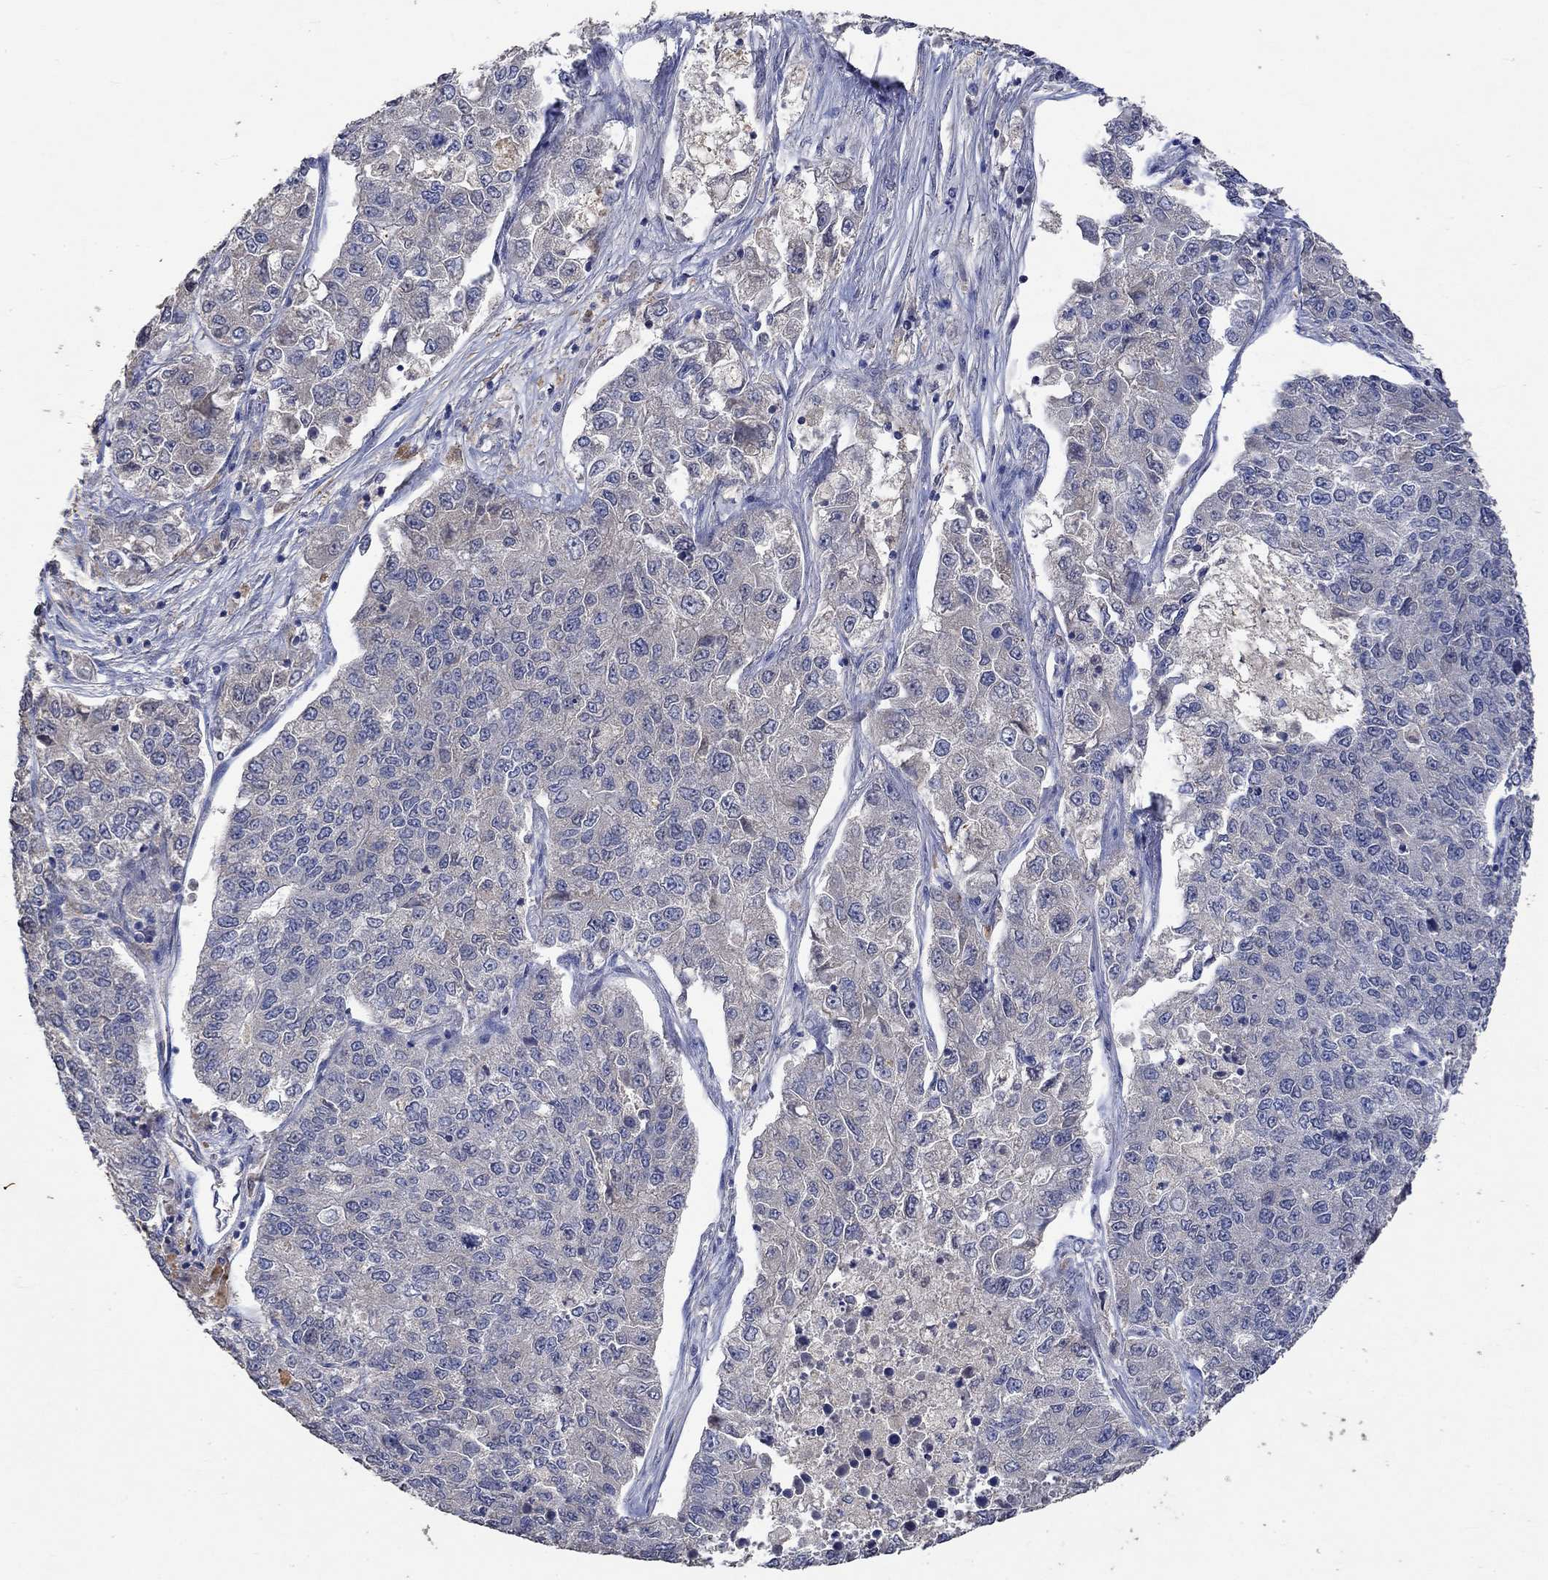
{"staining": {"intensity": "negative", "quantity": "none", "location": "none"}, "tissue": "lung cancer", "cell_type": "Tumor cells", "image_type": "cancer", "snomed": [{"axis": "morphology", "description": "Adenocarcinoma, NOS"}, {"axis": "topography", "description": "Lung"}], "caption": "DAB (3,3'-diaminobenzidine) immunohistochemical staining of lung cancer (adenocarcinoma) exhibits no significant positivity in tumor cells. Nuclei are stained in blue.", "gene": "PTPN20", "patient": {"sex": "male", "age": 49}}